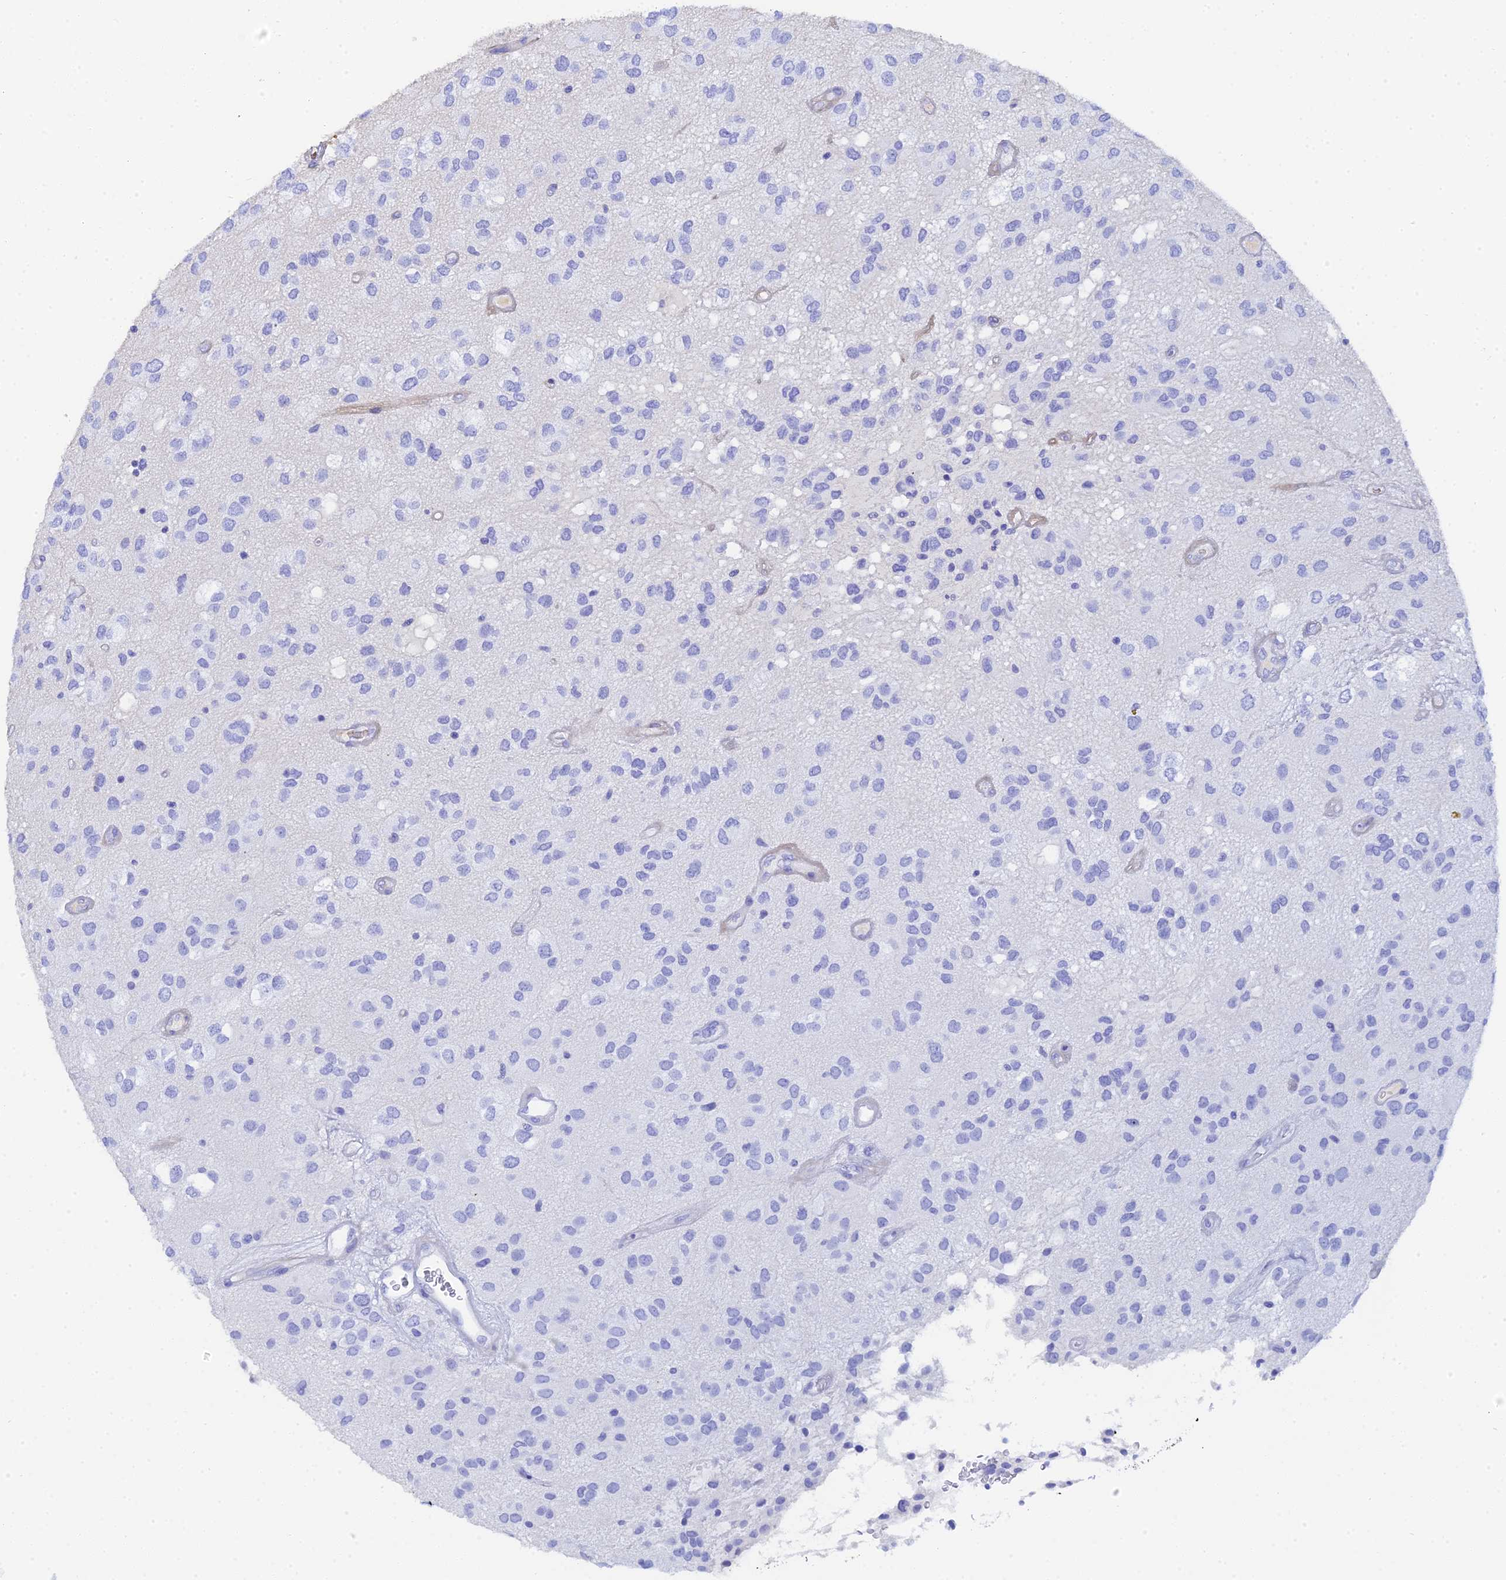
{"staining": {"intensity": "negative", "quantity": "none", "location": "none"}, "tissue": "glioma", "cell_type": "Tumor cells", "image_type": "cancer", "snomed": [{"axis": "morphology", "description": "Glioma, malignant, Low grade"}, {"axis": "topography", "description": "Brain"}], "caption": "Tumor cells show no significant protein staining in low-grade glioma (malignant).", "gene": "CELA3A", "patient": {"sex": "male", "age": 66}}